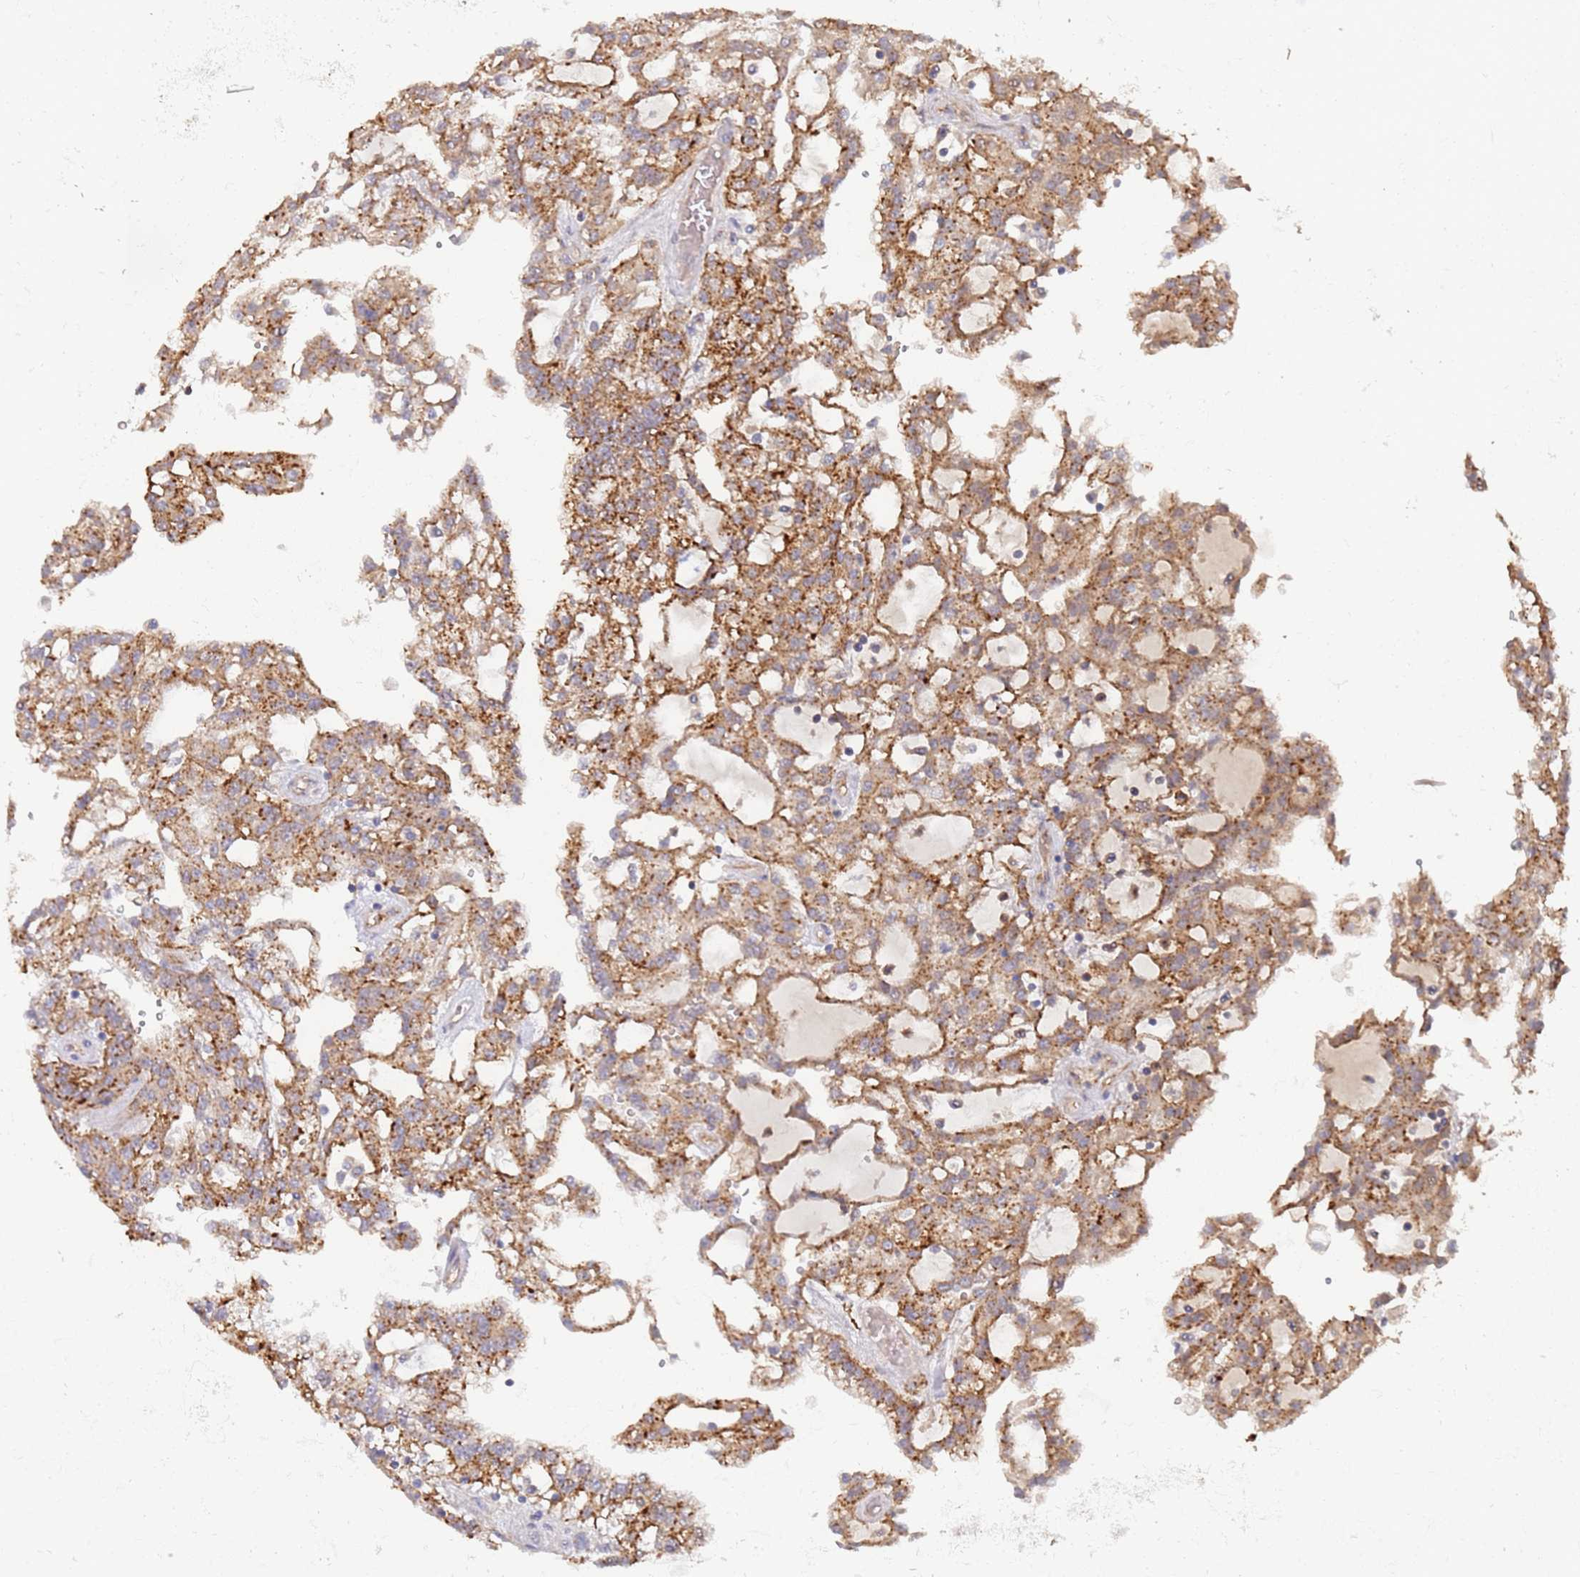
{"staining": {"intensity": "moderate", "quantity": ">75%", "location": "cytoplasmic/membranous"}, "tissue": "renal cancer", "cell_type": "Tumor cells", "image_type": "cancer", "snomed": [{"axis": "morphology", "description": "Adenocarcinoma, NOS"}, {"axis": "topography", "description": "Kidney"}], "caption": "A brown stain labels moderate cytoplasmic/membranous expression of a protein in human renal cancer (adenocarcinoma) tumor cells.", "gene": "ABCB6", "patient": {"sex": "male", "age": 63}}